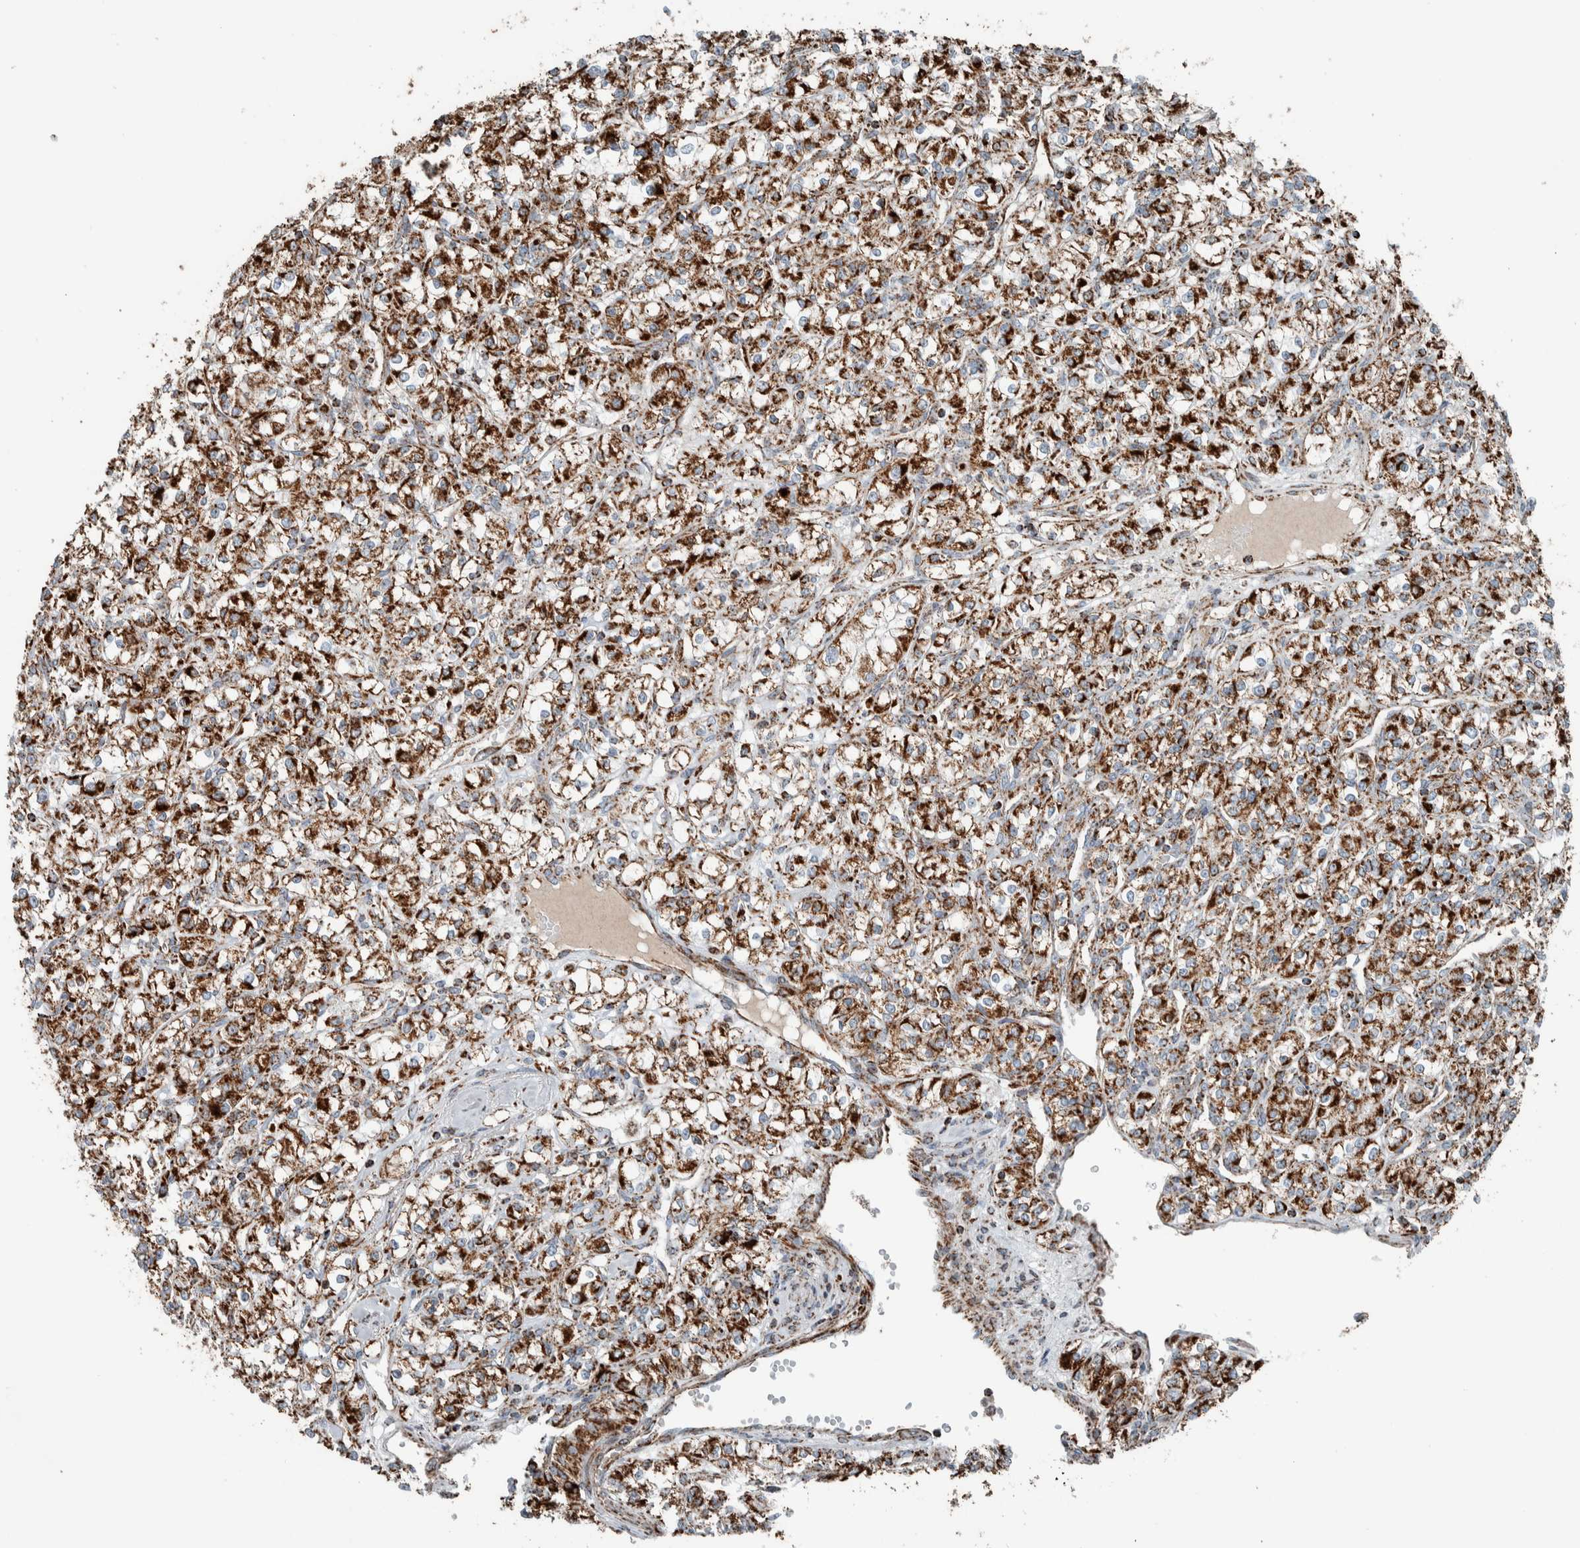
{"staining": {"intensity": "strong", "quantity": ">75%", "location": "cytoplasmic/membranous"}, "tissue": "renal cancer", "cell_type": "Tumor cells", "image_type": "cancer", "snomed": [{"axis": "morphology", "description": "Adenocarcinoma, NOS"}, {"axis": "topography", "description": "Kidney"}], "caption": "About >75% of tumor cells in renal adenocarcinoma reveal strong cytoplasmic/membranous protein staining as visualized by brown immunohistochemical staining.", "gene": "CNTROB", "patient": {"sex": "male", "age": 77}}